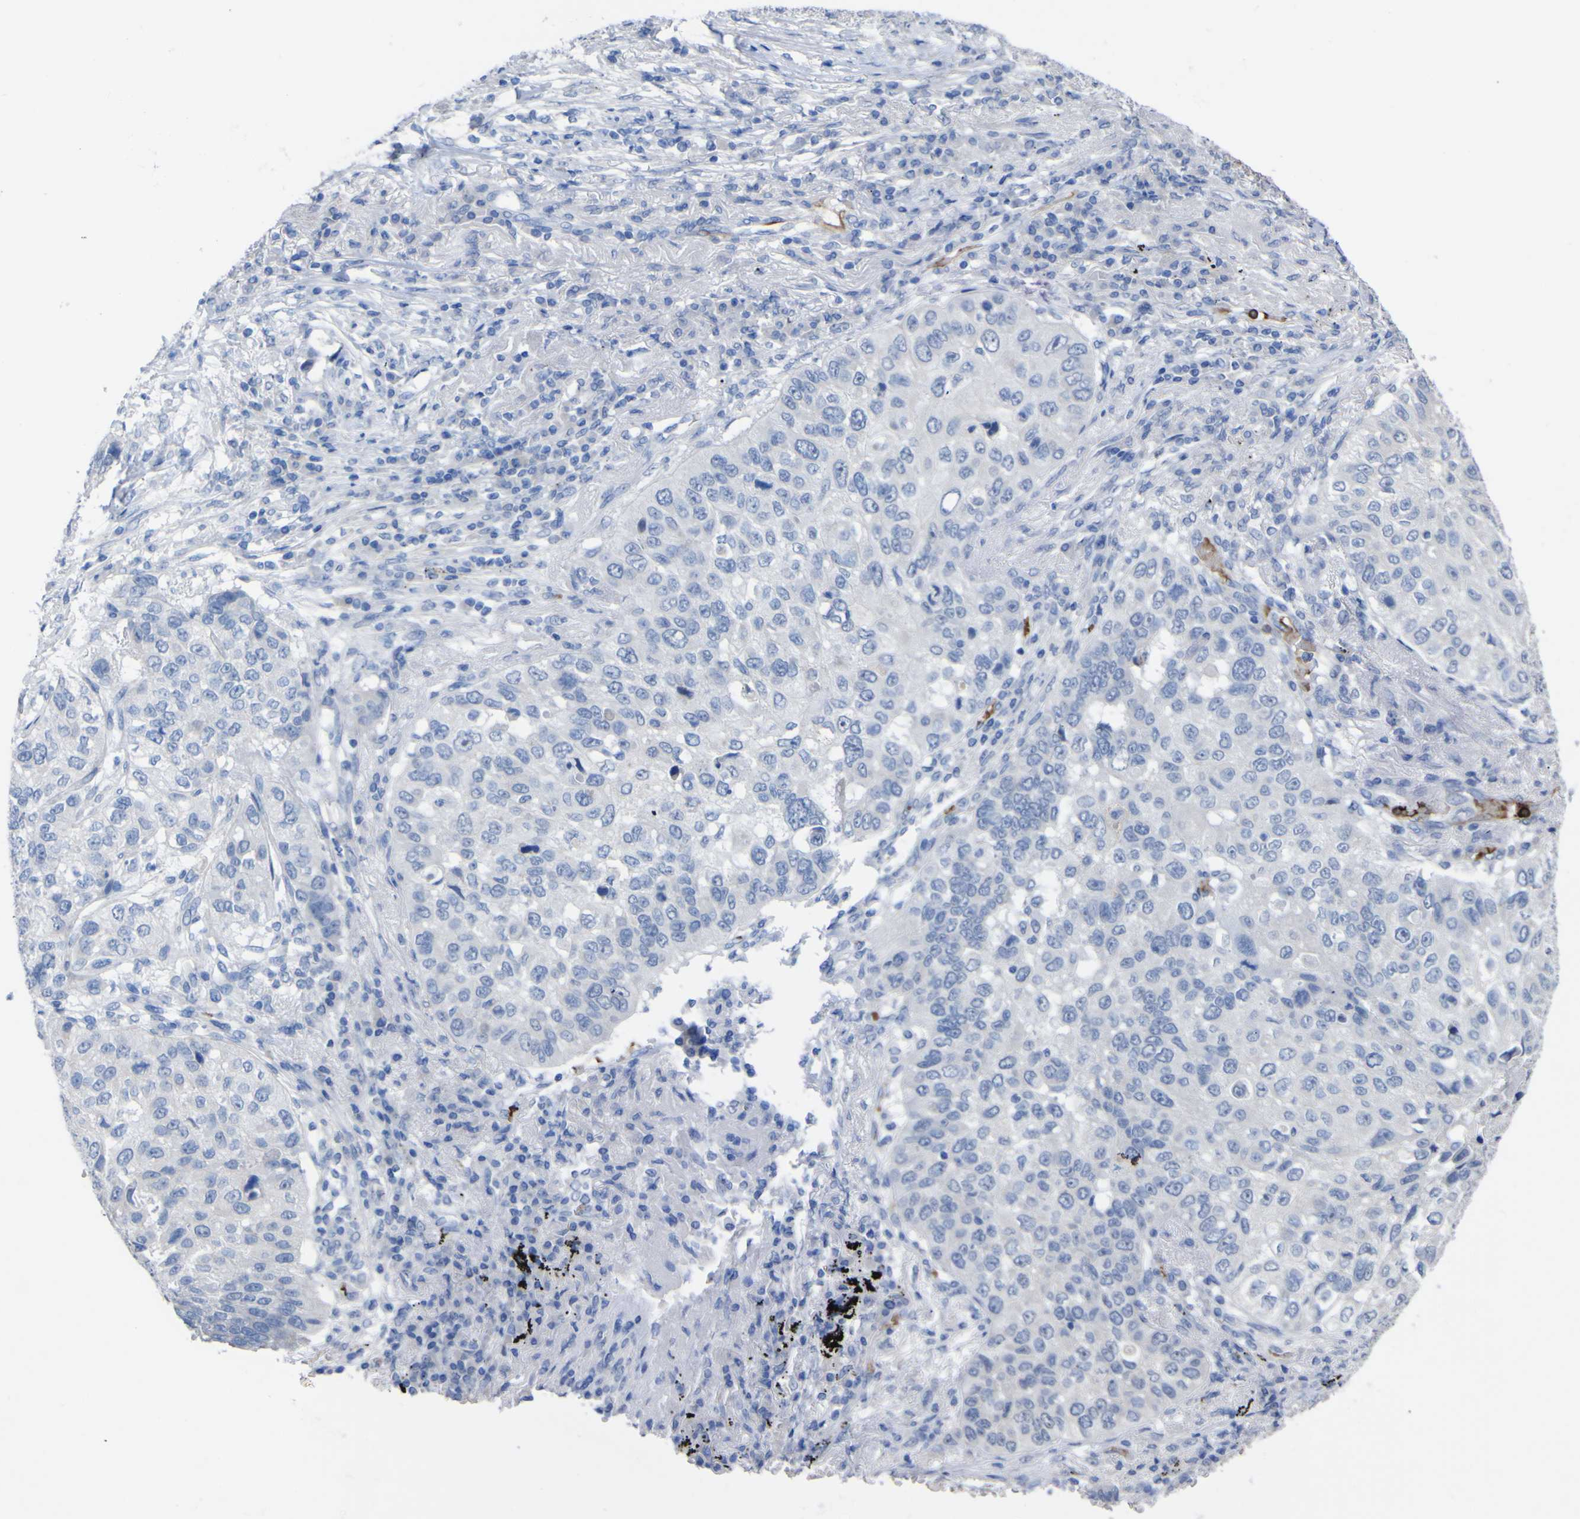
{"staining": {"intensity": "negative", "quantity": "none", "location": "none"}, "tissue": "lung cancer", "cell_type": "Tumor cells", "image_type": "cancer", "snomed": [{"axis": "morphology", "description": "Squamous cell carcinoma, NOS"}, {"axis": "topography", "description": "Lung"}], "caption": "High power microscopy photomicrograph of an immunohistochemistry (IHC) histopathology image of lung cancer (squamous cell carcinoma), revealing no significant positivity in tumor cells.", "gene": "GCM1", "patient": {"sex": "male", "age": 57}}